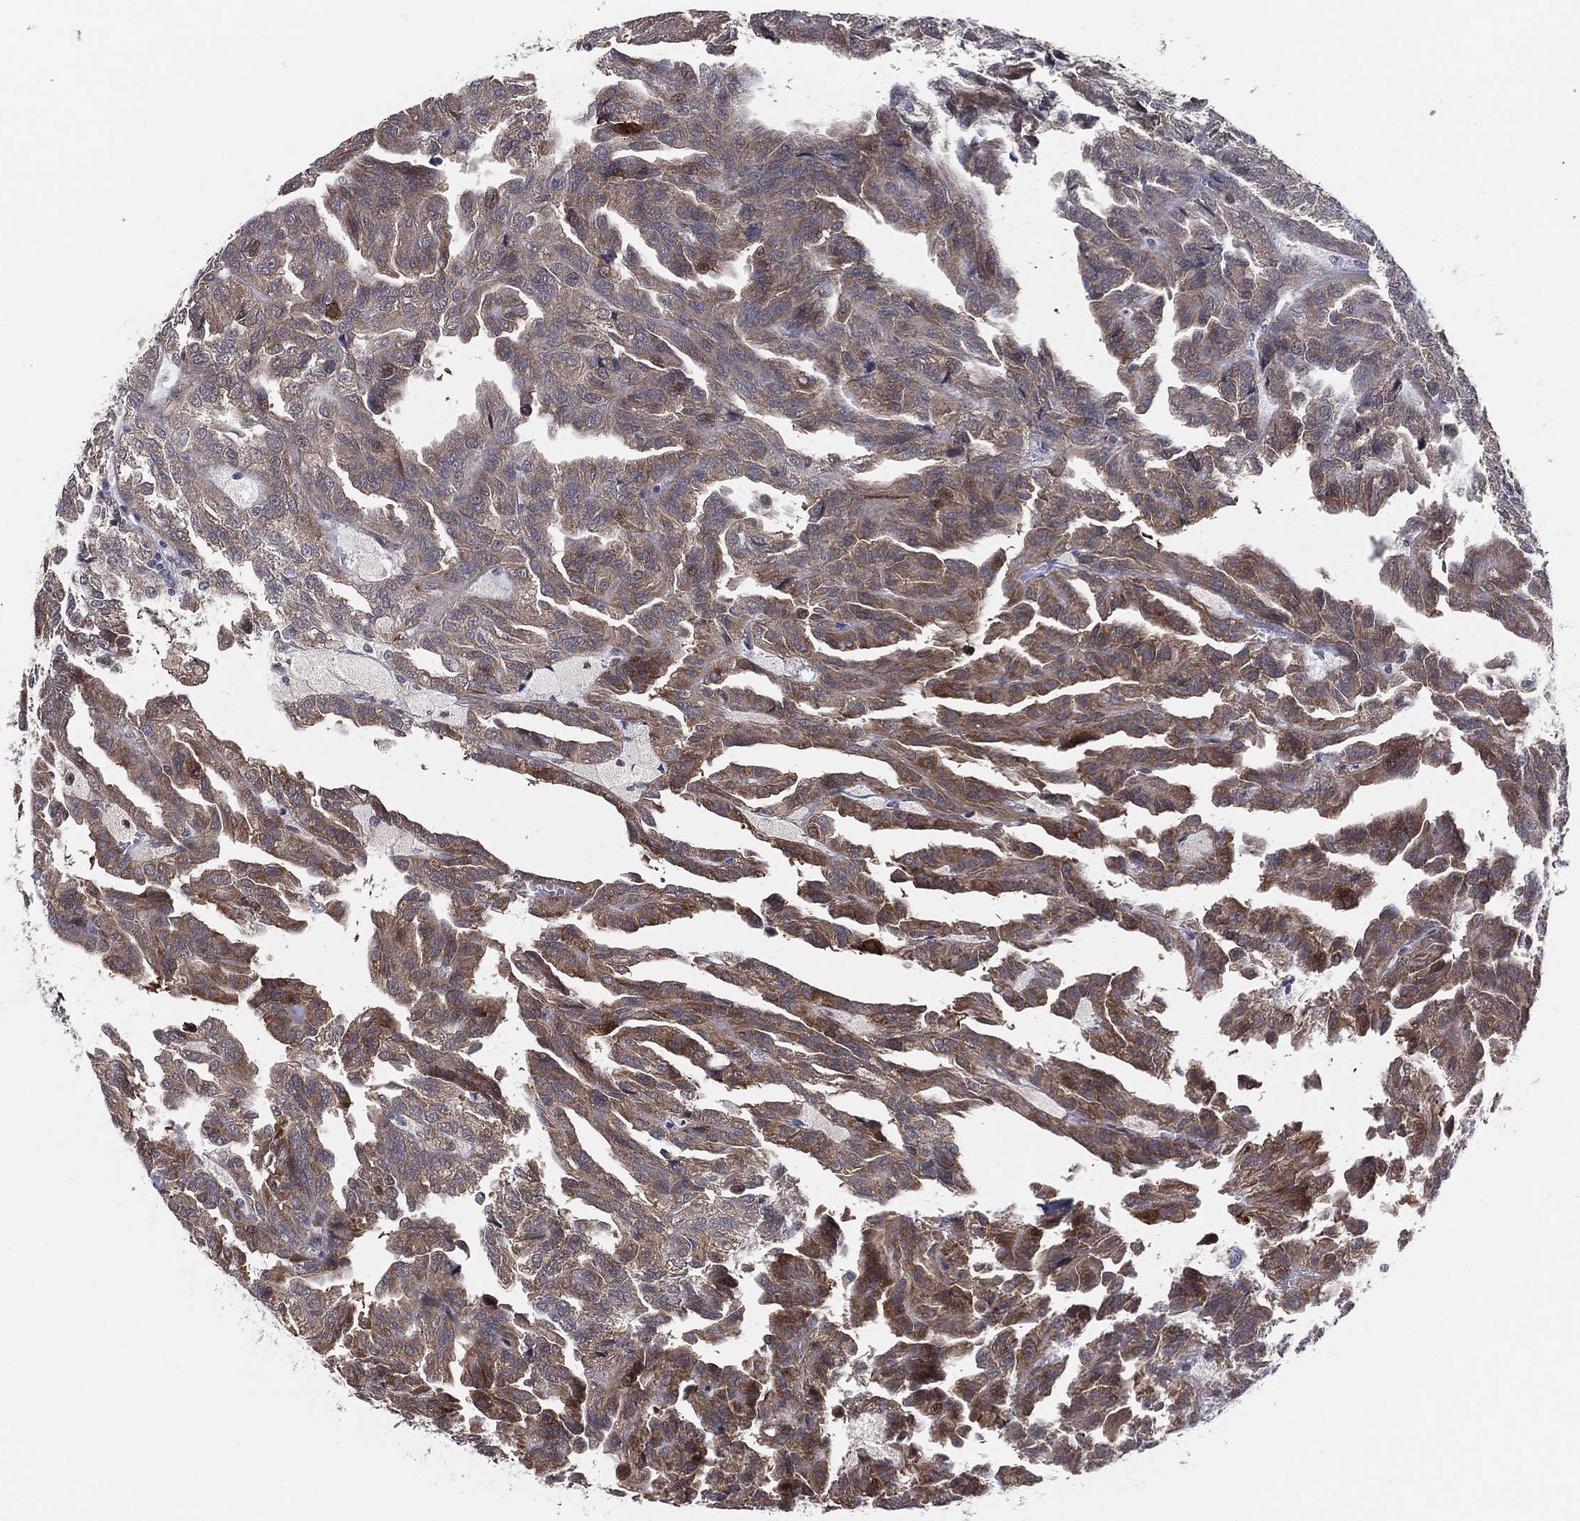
{"staining": {"intensity": "moderate", "quantity": "25%-75%", "location": "cytoplasmic/membranous"}, "tissue": "renal cancer", "cell_type": "Tumor cells", "image_type": "cancer", "snomed": [{"axis": "morphology", "description": "Adenocarcinoma, NOS"}, {"axis": "topography", "description": "Kidney"}], "caption": "Tumor cells display medium levels of moderate cytoplasmic/membranous expression in approximately 25%-75% of cells in human adenocarcinoma (renal).", "gene": "SNCG", "patient": {"sex": "male", "age": 79}}